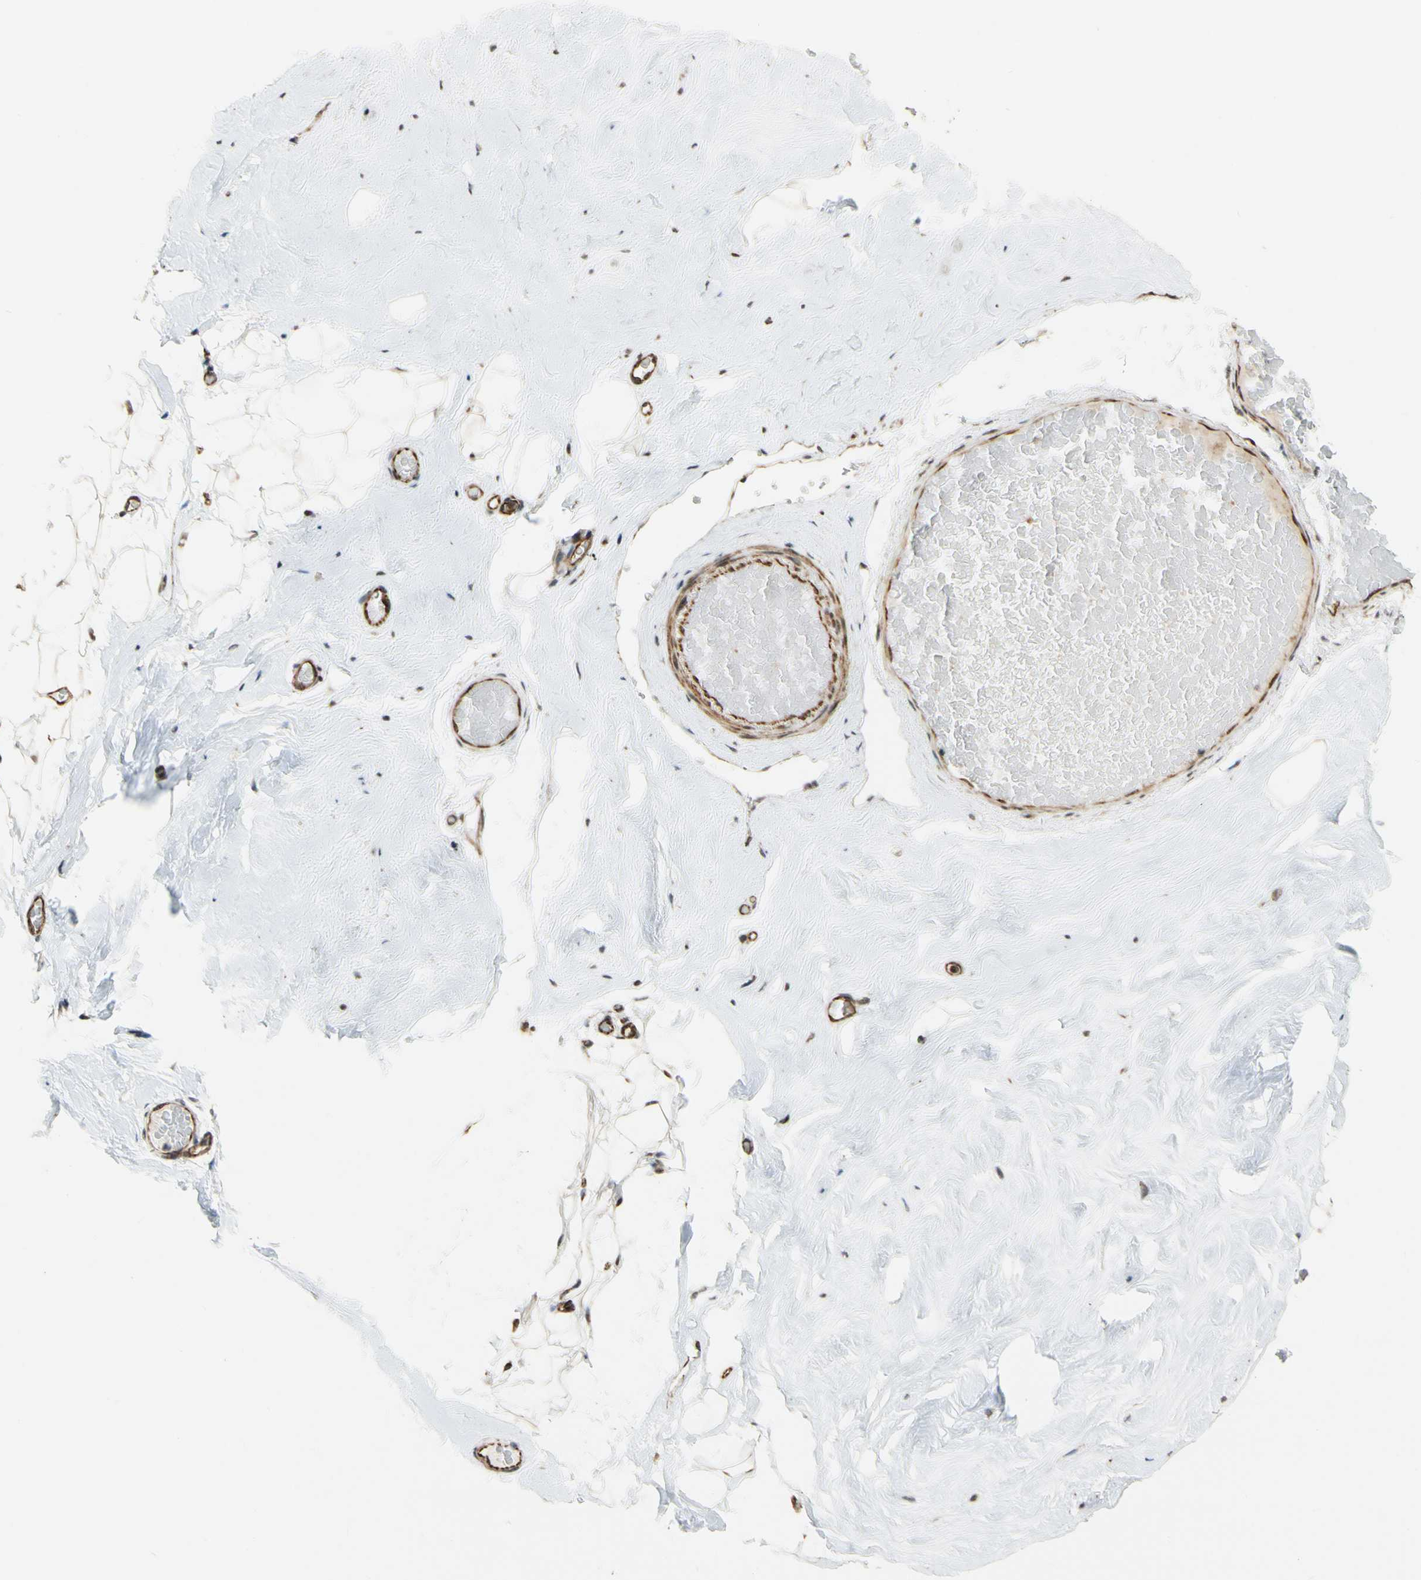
{"staining": {"intensity": "moderate", "quantity": ">75%", "location": "cytoplasmic/membranous,nuclear"}, "tissue": "breast", "cell_type": "Adipocytes", "image_type": "normal", "snomed": [{"axis": "morphology", "description": "Normal tissue, NOS"}, {"axis": "topography", "description": "Breast"}], "caption": "IHC image of unremarkable breast stained for a protein (brown), which shows medium levels of moderate cytoplasmic/membranous,nuclear staining in about >75% of adipocytes.", "gene": "SAP18", "patient": {"sex": "female", "age": 75}}